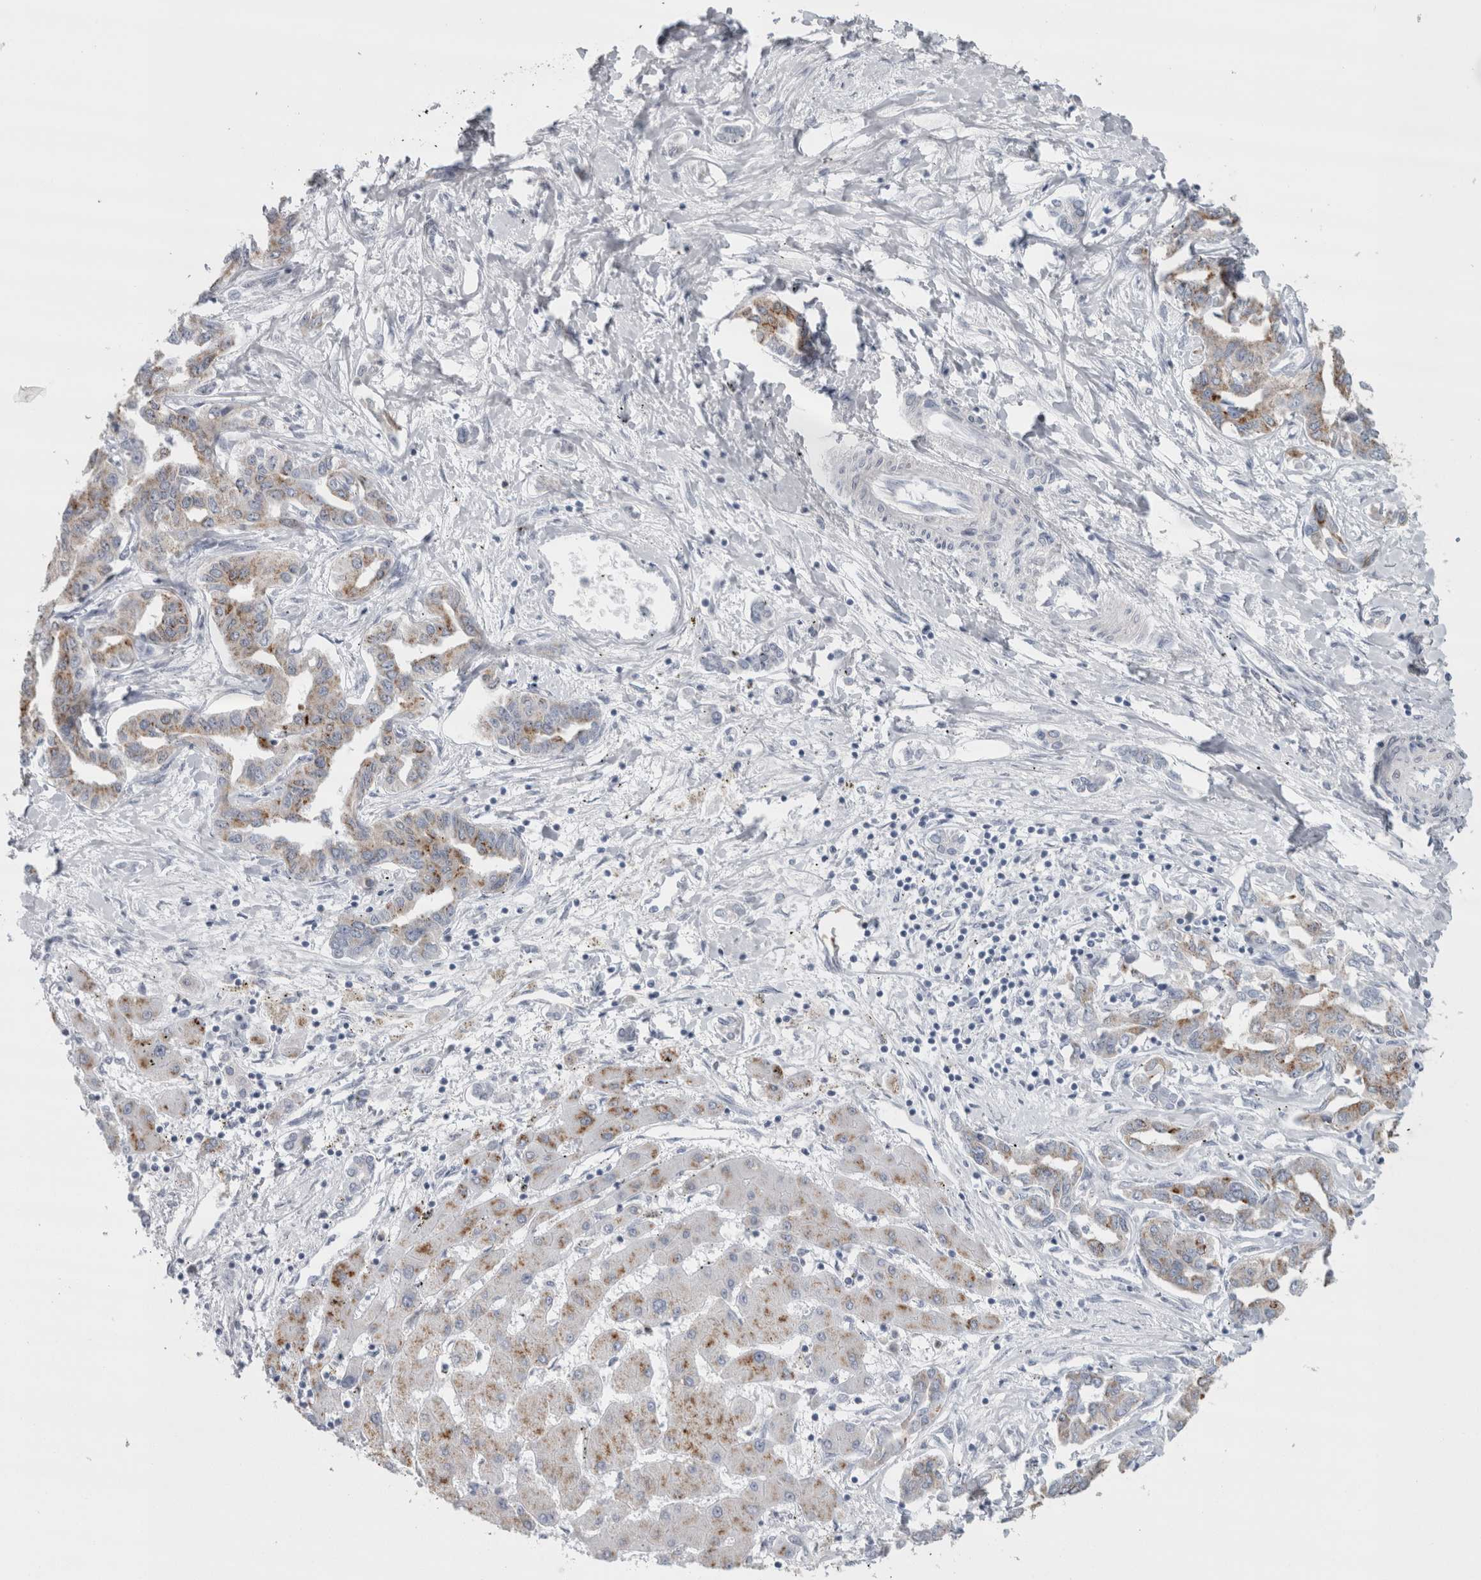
{"staining": {"intensity": "weak", "quantity": ">75%", "location": "cytoplasmic/membranous"}, "tissue": "liver cancer", "cell_type": "Tumor cells", "image_type": "cancer", "snomed": [{"axis": "morphology", "description": "Cholangiocarcinoma"}, {"axis": "topography", "description": "Liver"}], "caption": "Tumor cells demonstrate low levels of weak cytoplasmic/membranous expression in approximately >75% of cells in liver cancer (cholangiocarcinoma). The staining was performed using DAB (3,3'-diaminobenzidine), with brown indicating positive protein expression. Nuclei are stained blue with hematoxylin.", "gene": "PLIN1", "patient": {"sex": "male", "age": 59}}